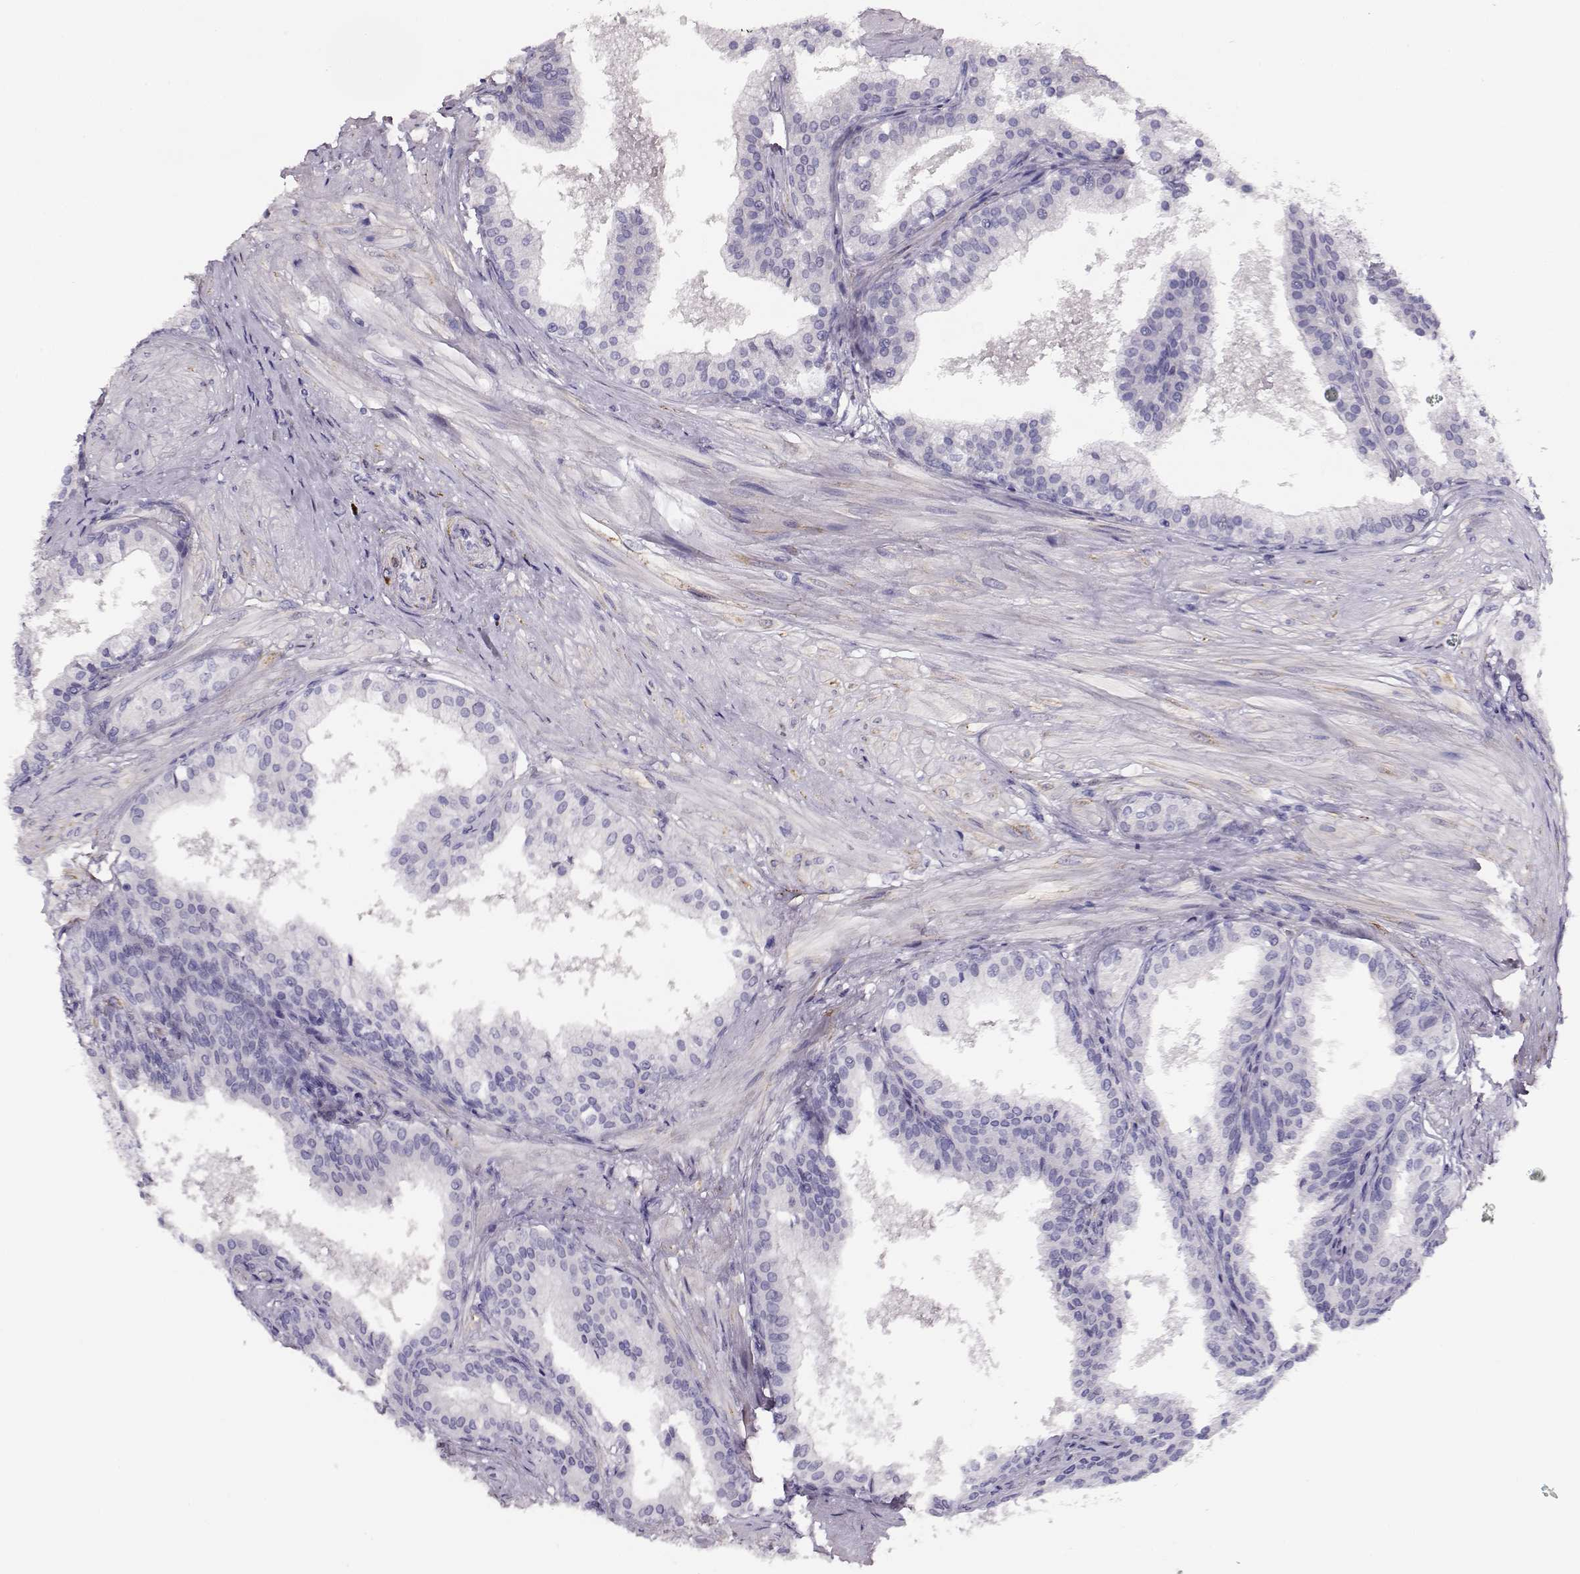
{"staining": {"intensity": "negative", "quantity": "none", "location": "none"}, "tissue": "prostate cancer", "cell_type": "Tumor cells", "image_type": "cancer", "snomed": [{"axis": "morphology", "description": "Adenocarcinoma, Low grade"}, {"axis": "topography", "description": "Prostate"}], "caption": "A histopathology image of human prostate cancer is negative for staining in tumor cells.", "gene": "RBM44", "patient": {"sex": "male", "age": 56}}